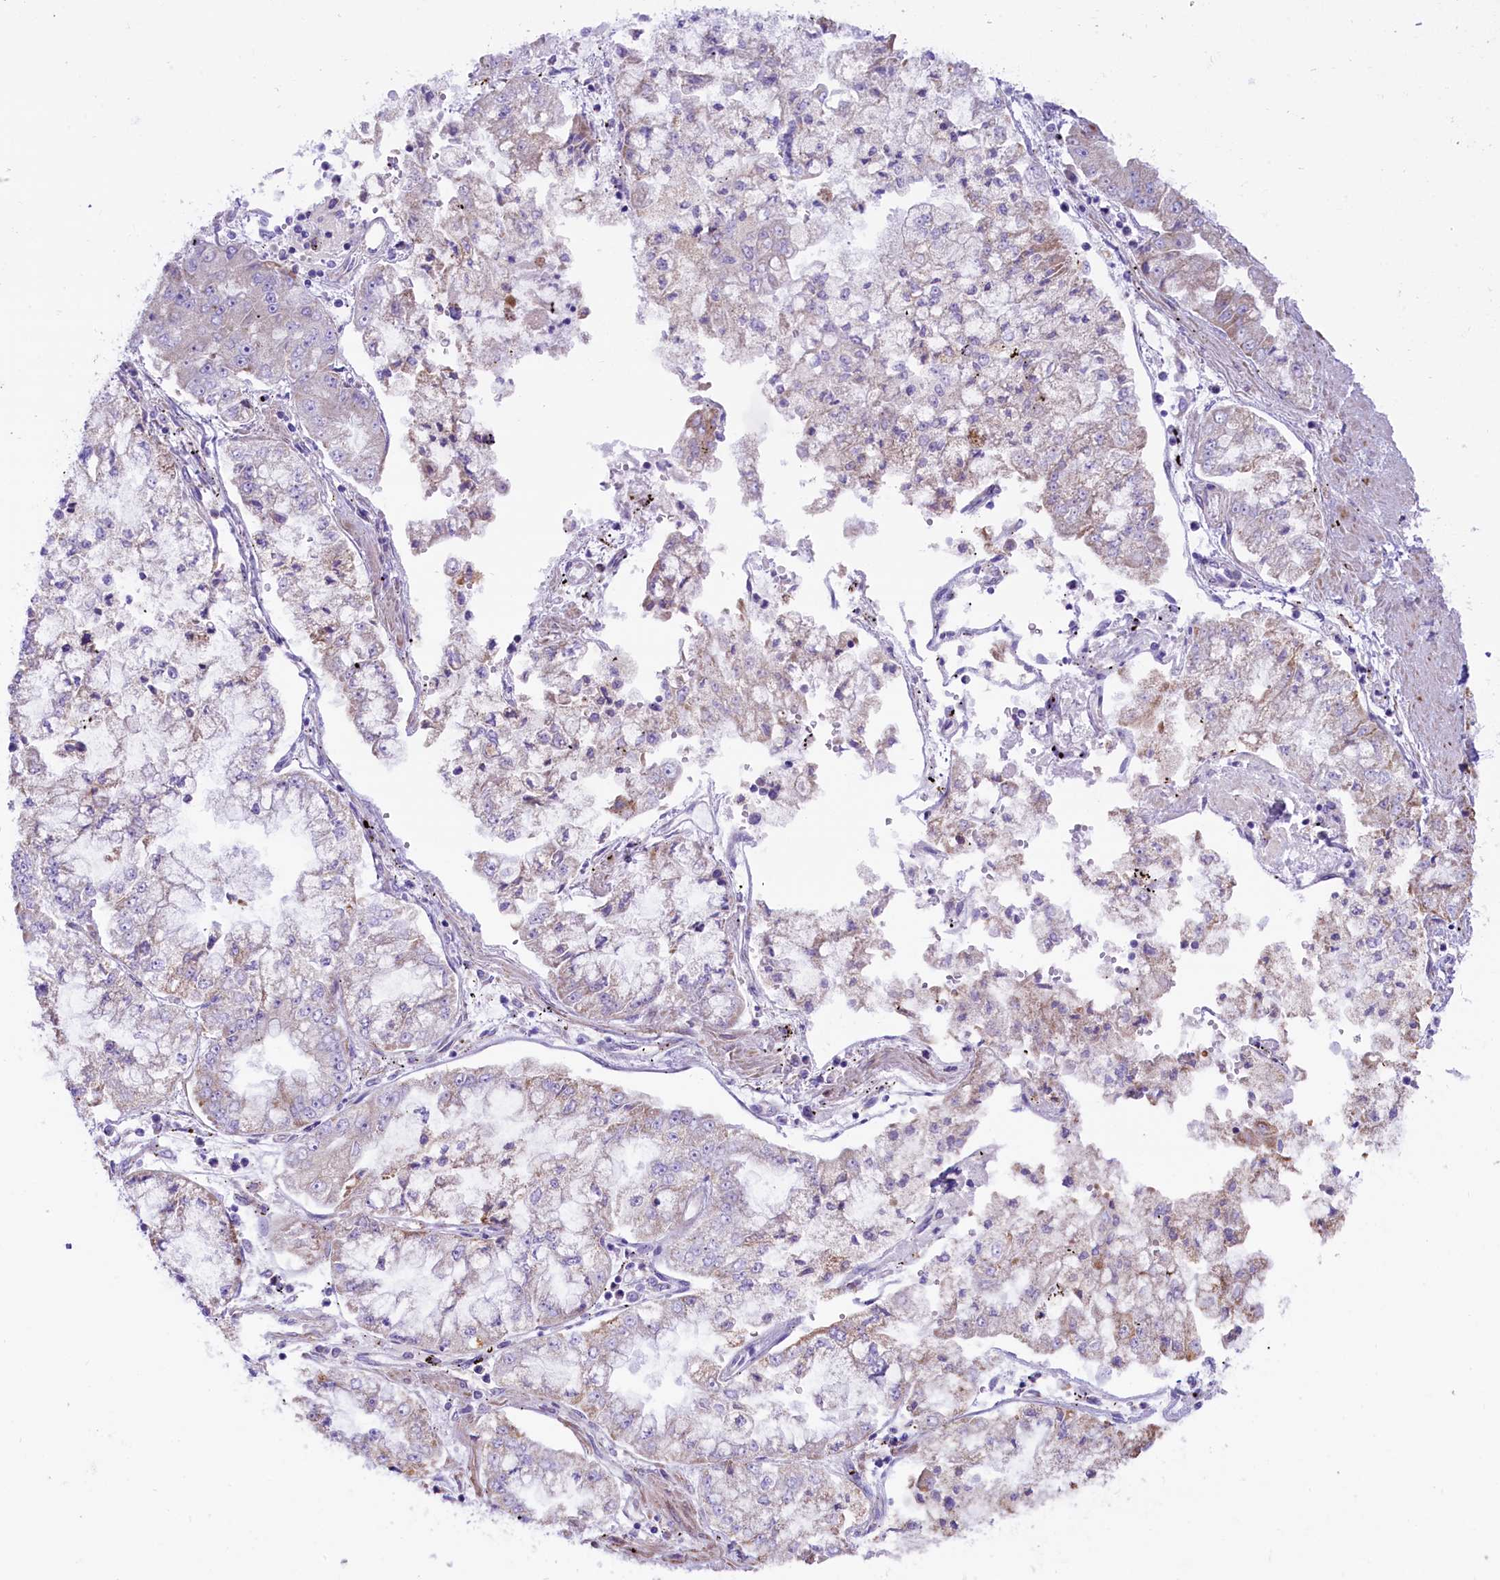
{"staining": {"intensity": "negative", "quantity": "none", "location": "none"}, "tissue": "stomach cancer", "cell_type": "Tumor cells", "image_type": "cancer", "snomed": [{"axis": "morphology", "description": "Adenocarcinoma, NOS"}, {"axis": "topography", "description": "Stomach"}], "caption": "Immunohistochemistry image of neoplastic tissue: stomach adenocarcinoma stained with DAB (3,3'-diaminobenzidine) demonstrates no significant protein staining in tumor cells.", "gene": "PTPRU", "patient": {"sex": "male", "age": 76}}